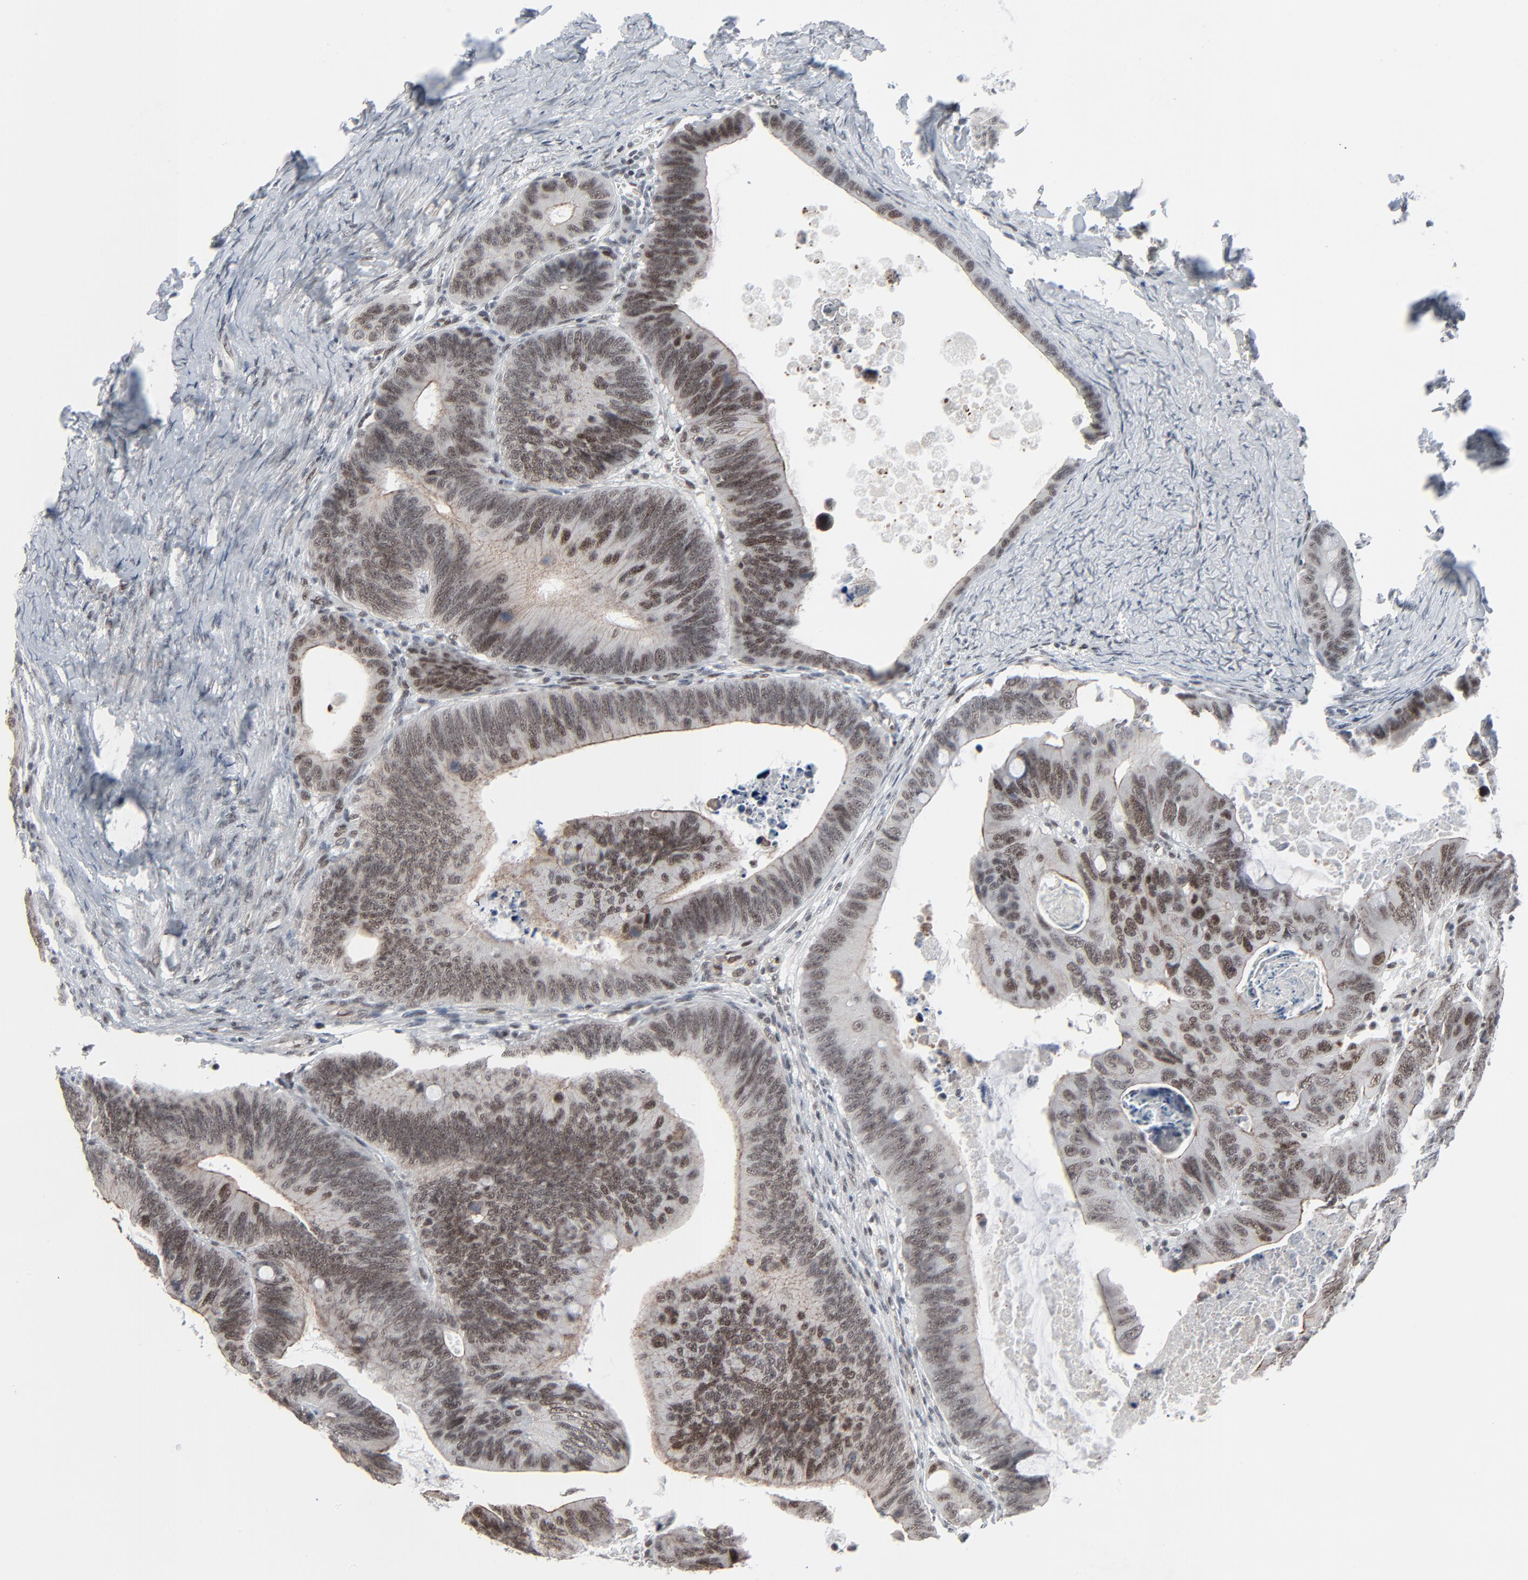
{"staining": {"intensity": "moderate", "quantity": "<25%", "location": "cytoplasmic/membranous,nuclear"}, "tissue": "colorectal cancer", "cell_type": "Tumor cells", "image_type": "cancer", "snomed": [{"axis": "morphology", "description": "Adenocarcinoma, NOS"}, {"axis": "topography", "description": "Colon"}], "caption": "This is an image of IHC staining of colorectal cancer, which shows moderate staining in the cytoplasmic/membranous and nuclear of tumor cells.", "gene": "FBXO28", "patient": {"sex": "female", "age": 55}}